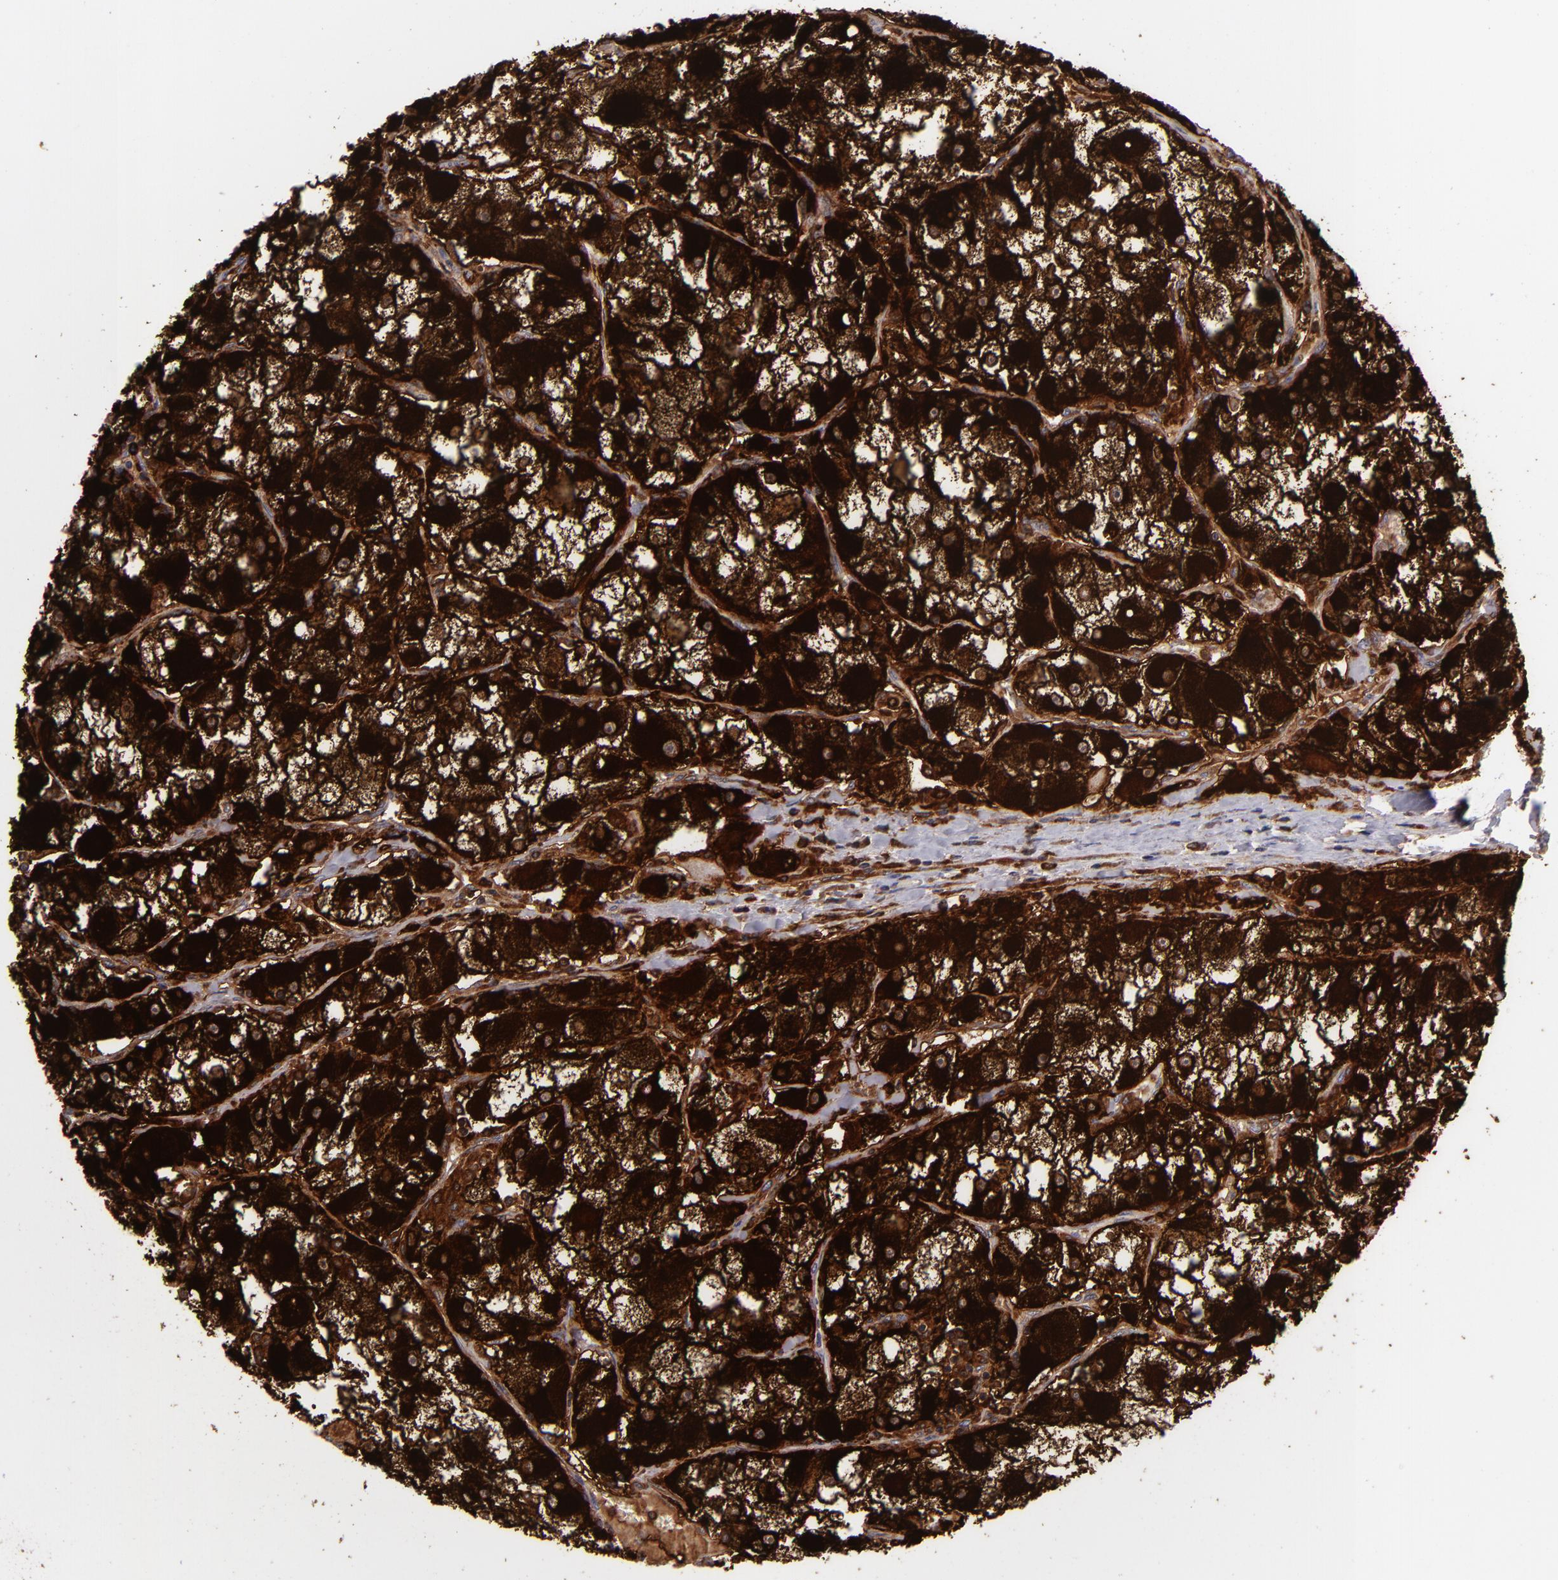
{"staining": {"intensity": "strong", "quantity": ">75%", "location": "cytoplasmic/membranous"}, "tissue": "renal cancer", "cell_type": "Tumor cells", "image_type": "cancer", "snomed": [{"axis": "morphology", "description": "Adenocarcinoma, NOS"}, {"axis": "topography", "description": "Kidney"}], "caption": "IHC staining of adenocarcinoma (renal), which exhibits high levels of strong cytoplasmic/membranous positivity in about >75% of tumor cells indicating strong cytoplasmic/membranous protein expression. The staining was performed using DAB (brown) for protein detection and nuclei were counterstained in hematoxylin (blue).", "gene": "MMP10", "patient": {"sex": "female", "age": 73}}